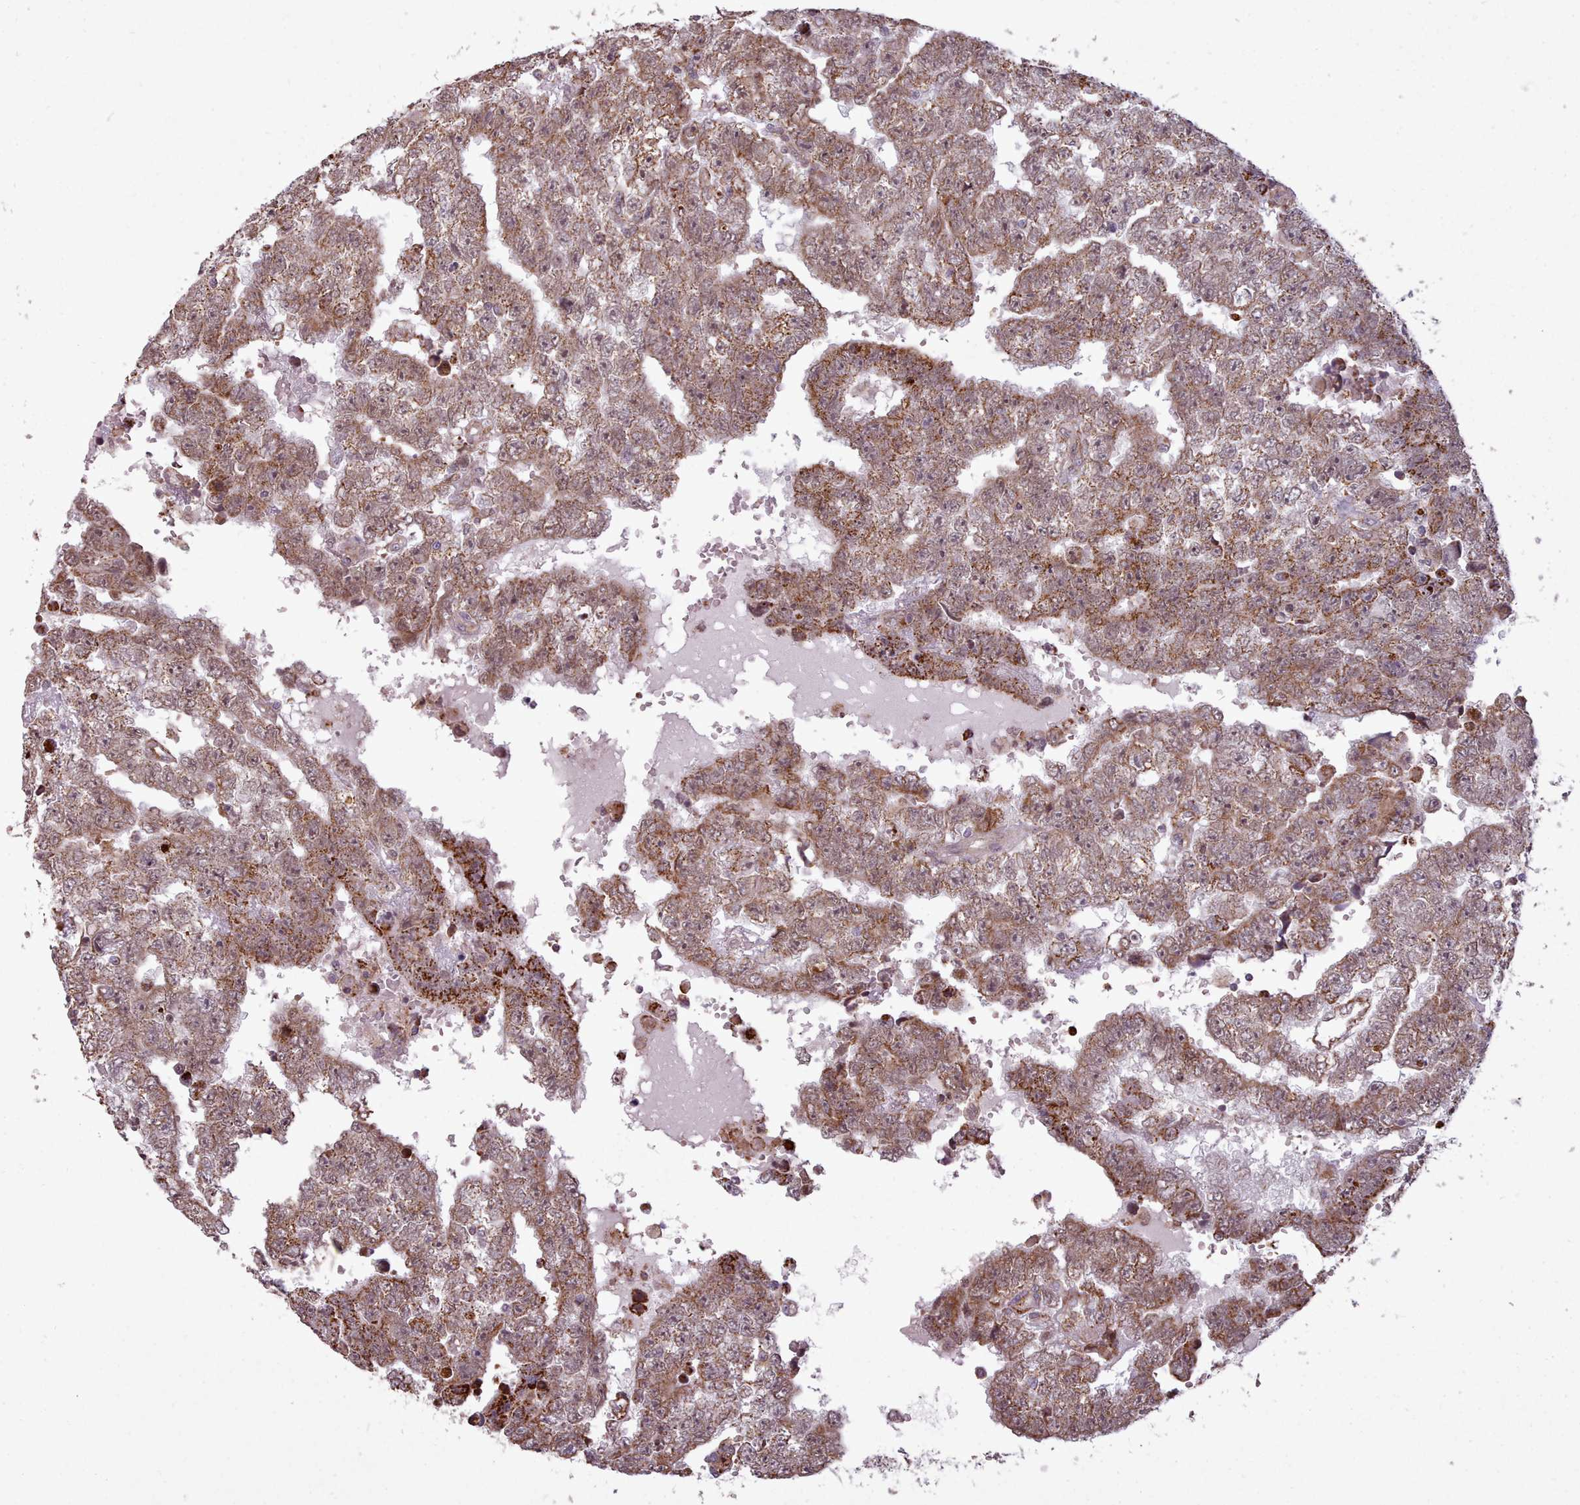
{"staining": {"intensity": "moderate", "quantity": "25%-75%", "location": "cytoplasmic/membranous"}, "tissue": "testis cancer", "cell_type": "Tumor cells", "image_type": "cancer", "snomed": [{"axis": "morphology", "description": "Carcinoma, Embryonal, NOS"}, {"axis": "topography", "description": "Testis"}], "caption": "Testis cancer tissue demonstrates moderate cytoplasmic/membranous staining in about 25%-75% of tumor cells", "gene": "ZMYM4", "patient": {"sex": "male", "age": 25}}